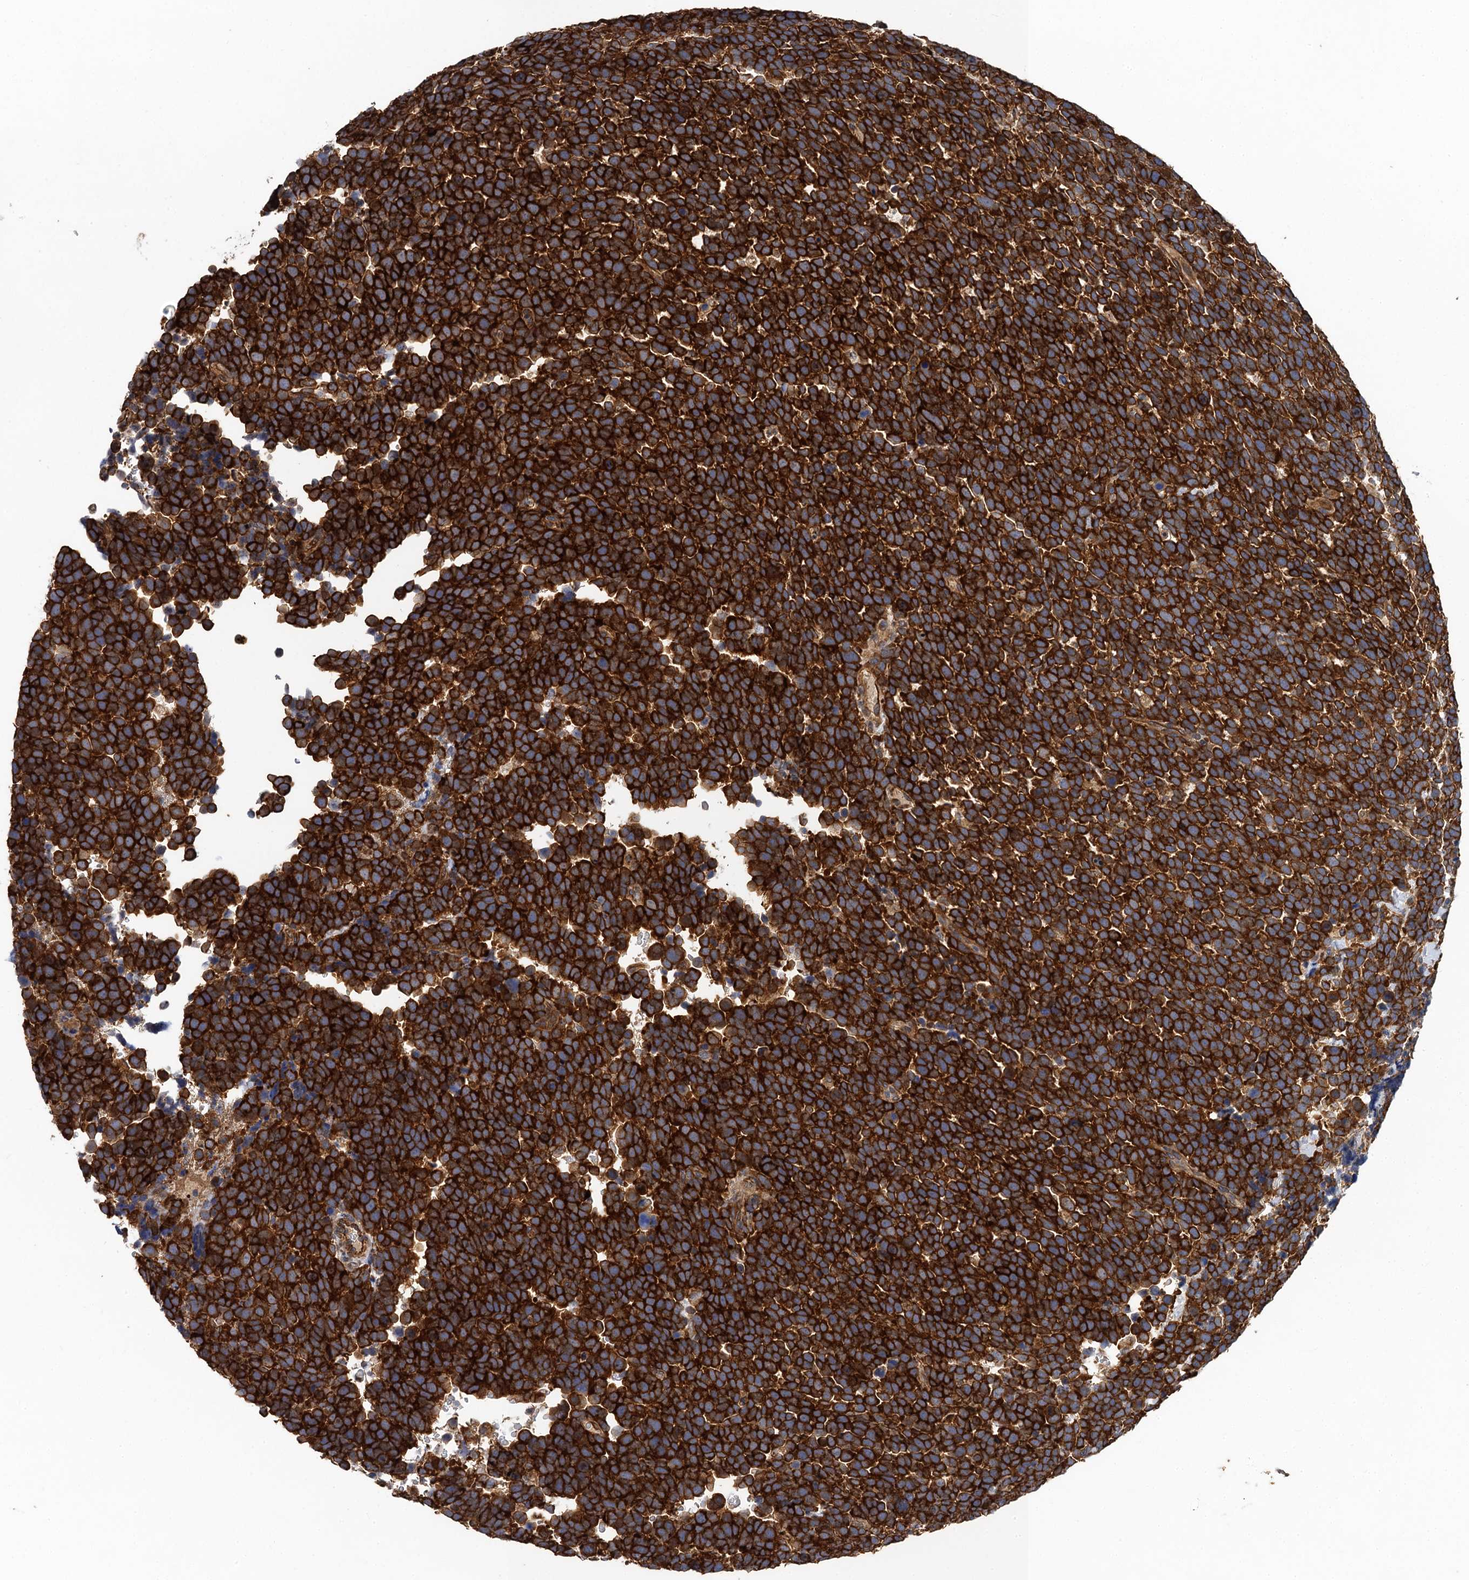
{"staining": {"intensity": "strong", "quantity": ">75%", "location": "cytoplasmic/membranous"}, "tissue": "urothelial cancer", "cell_type": "Tumor cells", "image_type": "cancer", "snomed": [{"axis": "morphology", "description": "Urothelial carcinoma, High grade"}, {"axis": "topography", "description": "Urinary bladder"}], "caption": "Brown immunohistochemical staining in urothelial carcinoma (high-grade) displays strong cytoplasmic/membranous positivity in approximately >75% of tumor cells.", "gene": "PJA2", "patient": {"sex": "female", "age": 82}}